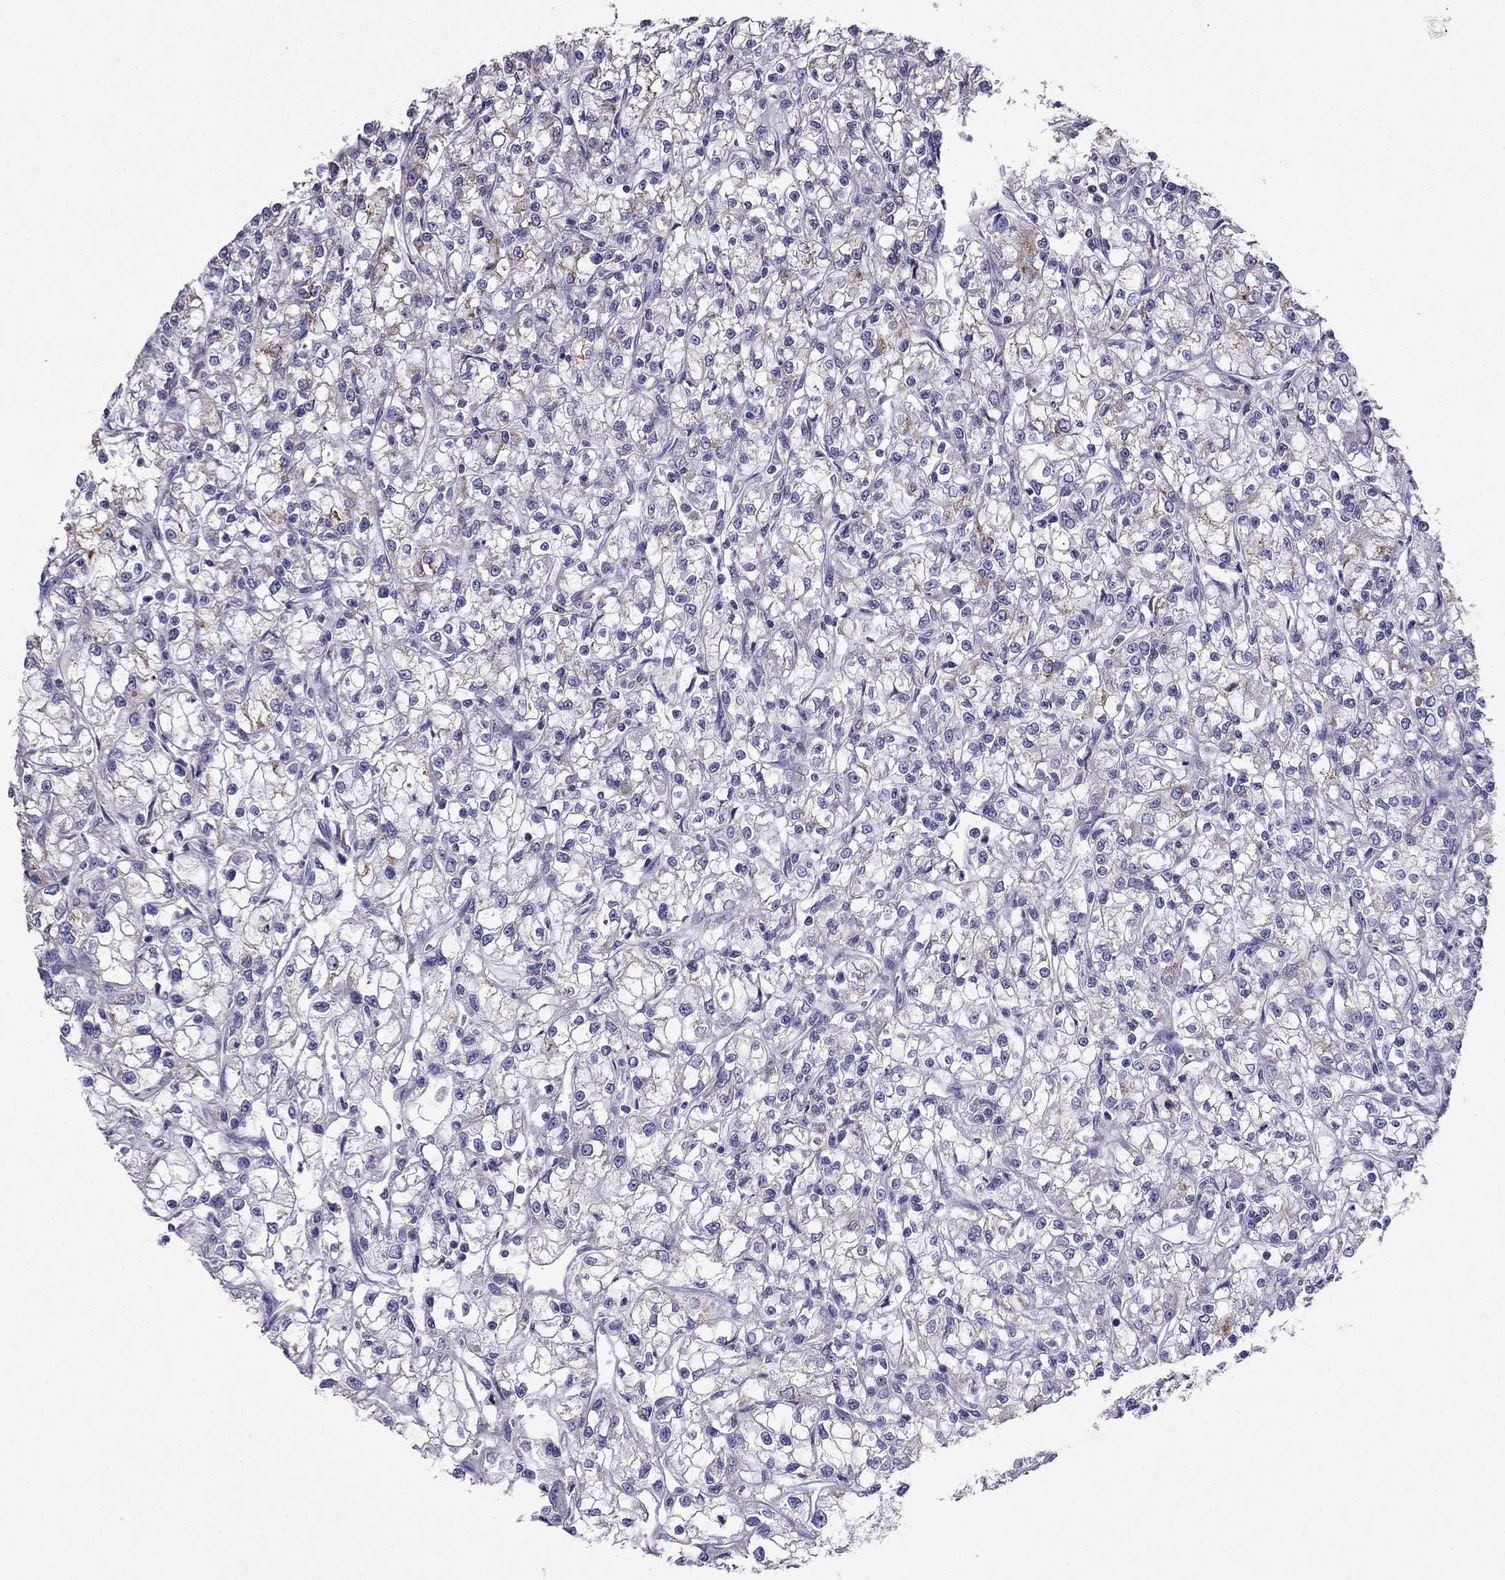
{"staining": {"intensity": "moderate", "quantity": "<25%", "location": "cytoplasmic/membranous"}, "tissue": "renal cancer", "cell_type": "Tumor cells", "image_type": "cancer", "snomed": [{"axis": "morphology", "description": "Adenocarcinoma, NOS"}, {"axis": "topography", "description": "Kidney"}], "caption": "IHC of renal cancer displays low levels of moderate cytoplasmic/membranous expression in about <25% of tumor cells.", "gene": "DSC1", "patient": {"sex": "female", "age": 59}}